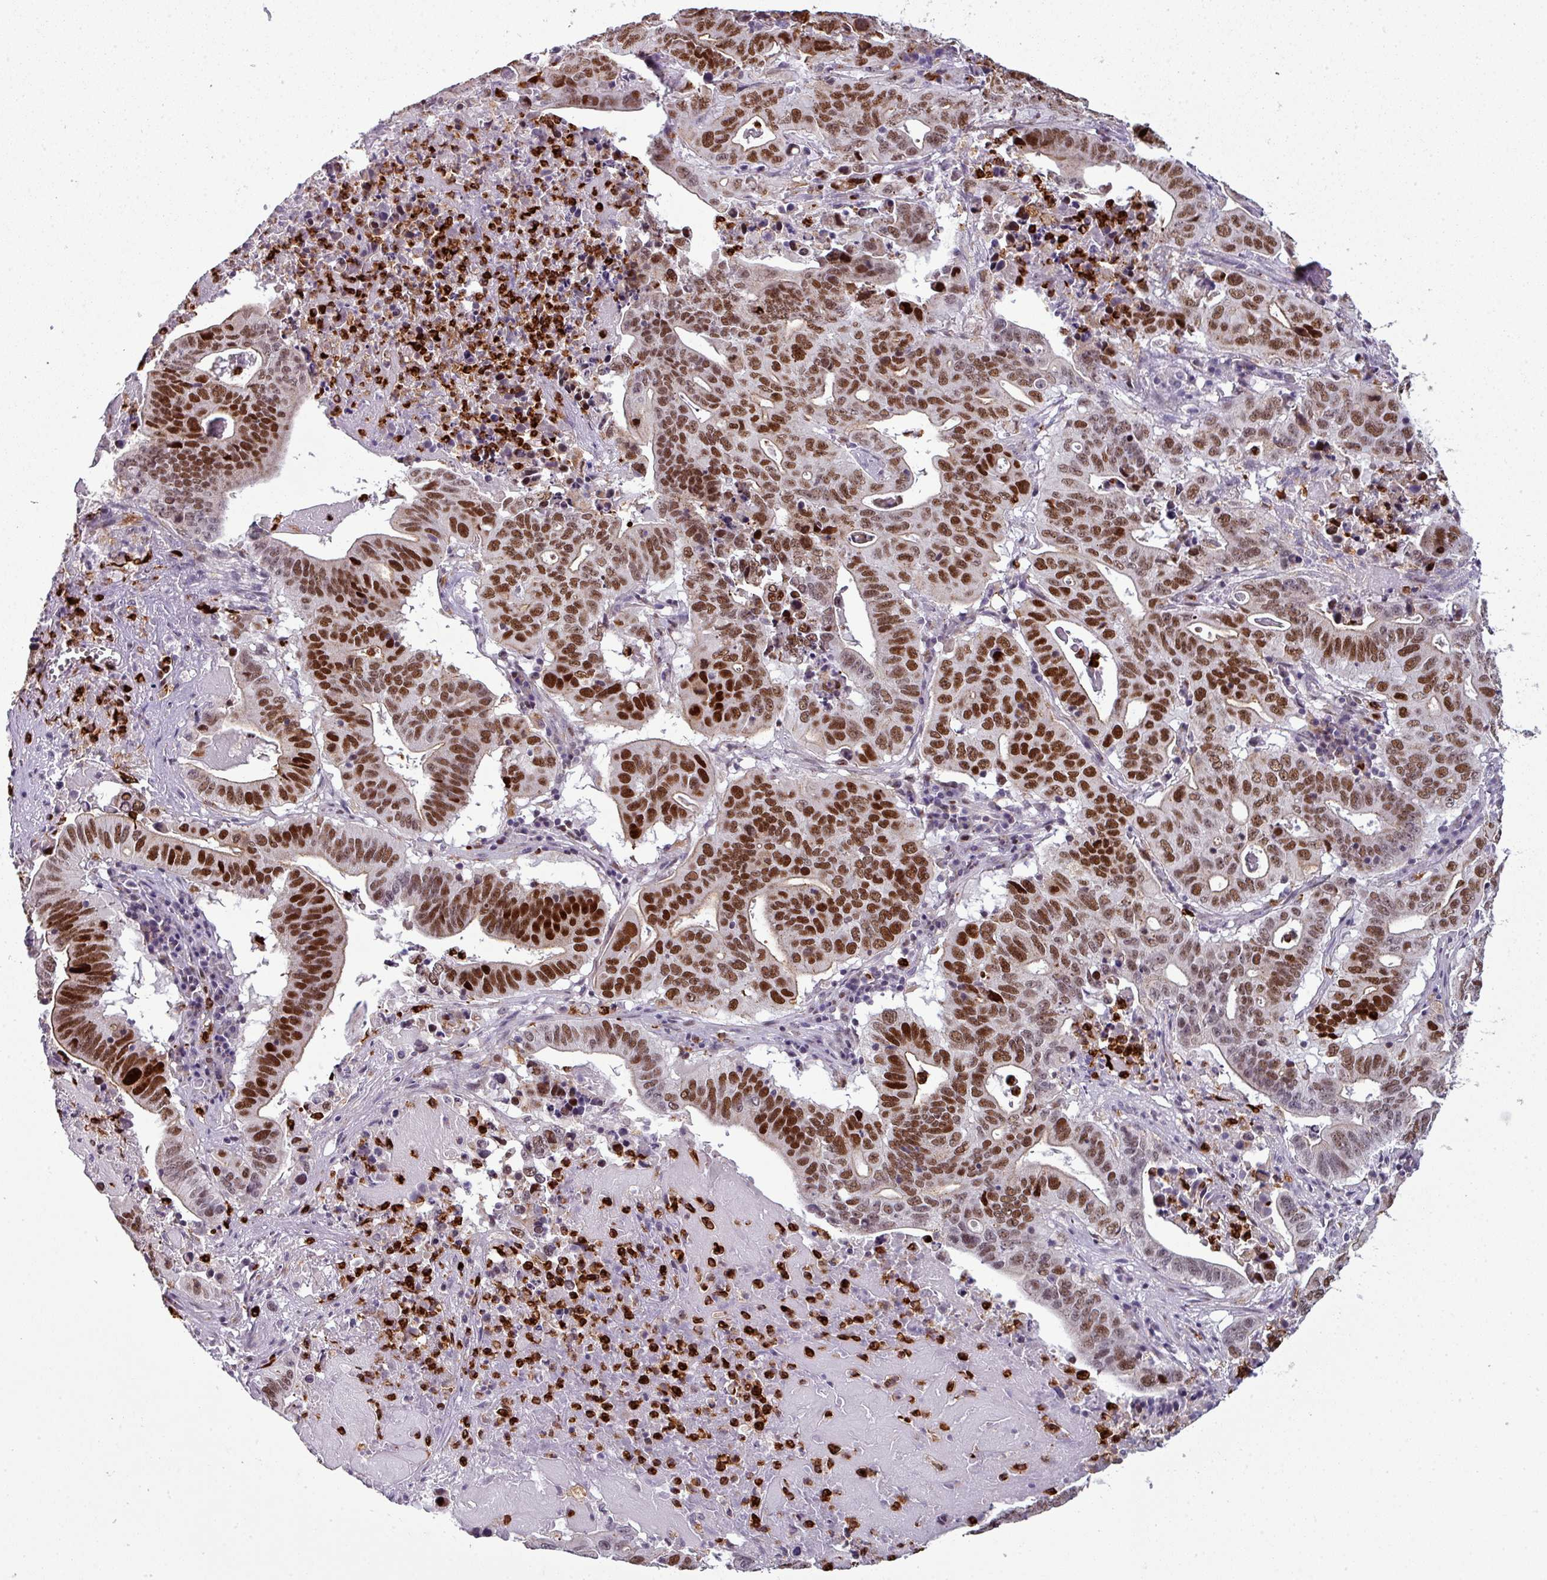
{"staining": {"intensity": "strong", "quantity": ">75%", "location": "nuclear"}, "tissue": "lung cancer", "cell_type": "Tumor cells", "image_type": "cancer", "snomed": [{"axis": "morphology", "description": "Adenocarcinoma, NOS"}, {"axis": "topography", "description": "Lung"}], "caption": "Lung cancer (adenocarcinoma) tissue shows strong nuclear positivity in approximately >75% of tumor cells, visualized by immunohistochemistry. (DAB (3,3'-diaminobenzidine) IHC, brown staining for protein, blue staining for nuclei).", "gene": "TMEFF1", "patient": {"sex": "female", "age": 60}}